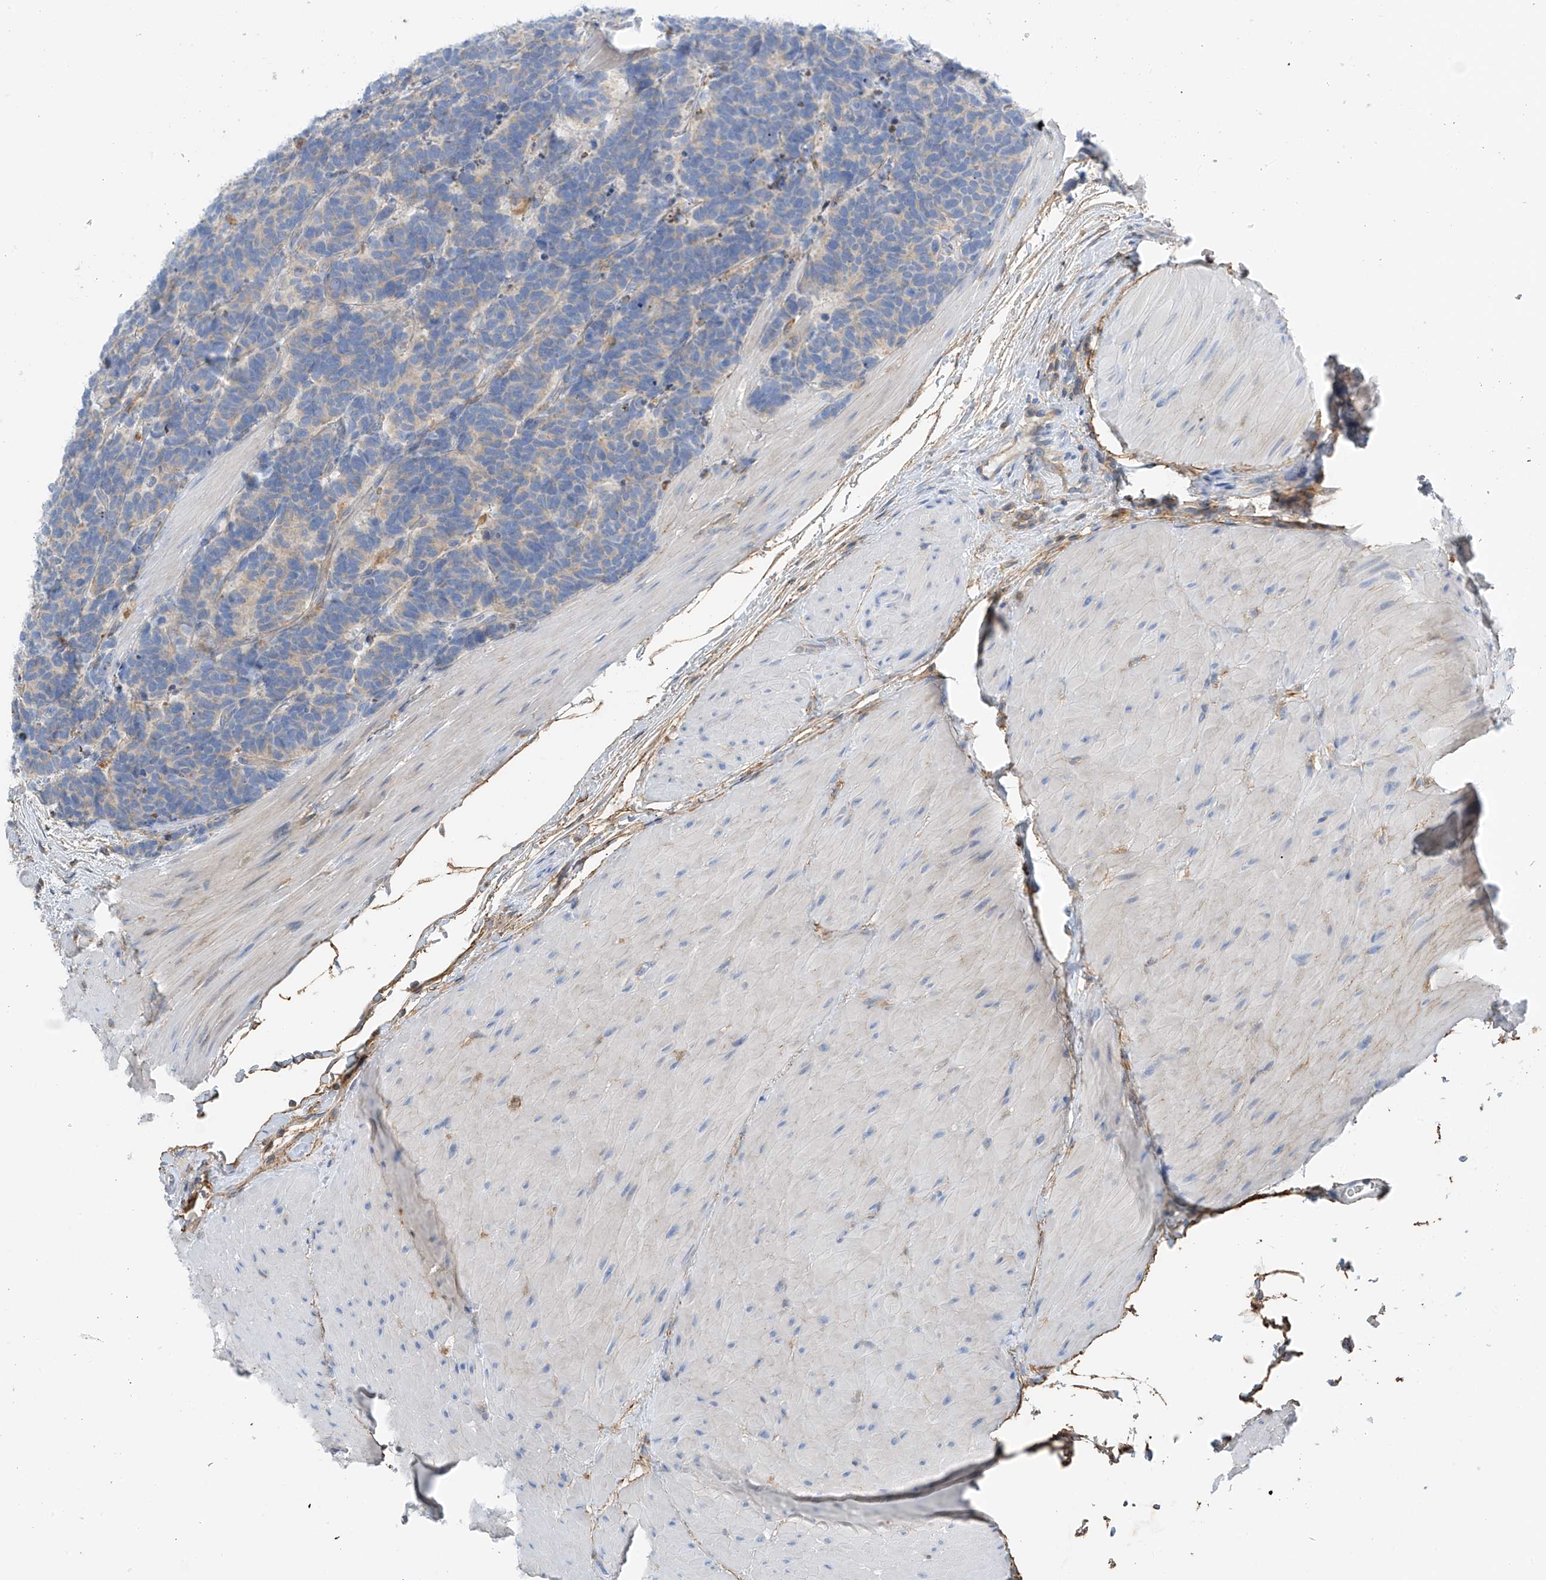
{"staining": {"intensity": "negative", "quantity": "none", "location": "none"}, "tissue": "carcinoid", "cell_type": "Tumor cells", "image_type": "cancer", "snomed": [{"axis": "morphology", "description": "Carcinoma, NOS"}, {"axis": "morphology", "description": "Carcinoid, malignant, NOS"}, {"axis": "topography", "description": "Urinary bladder"}], "caption": "Photomicrograph shows no protein expression in tumor cells of carcinoma tissue. (DAB (3,3'-diaminobenzidine) immunohistochemistry (IHC), high magnification).", "gene": "NALCN", "patient": {"sex": "male", "age": 57}}